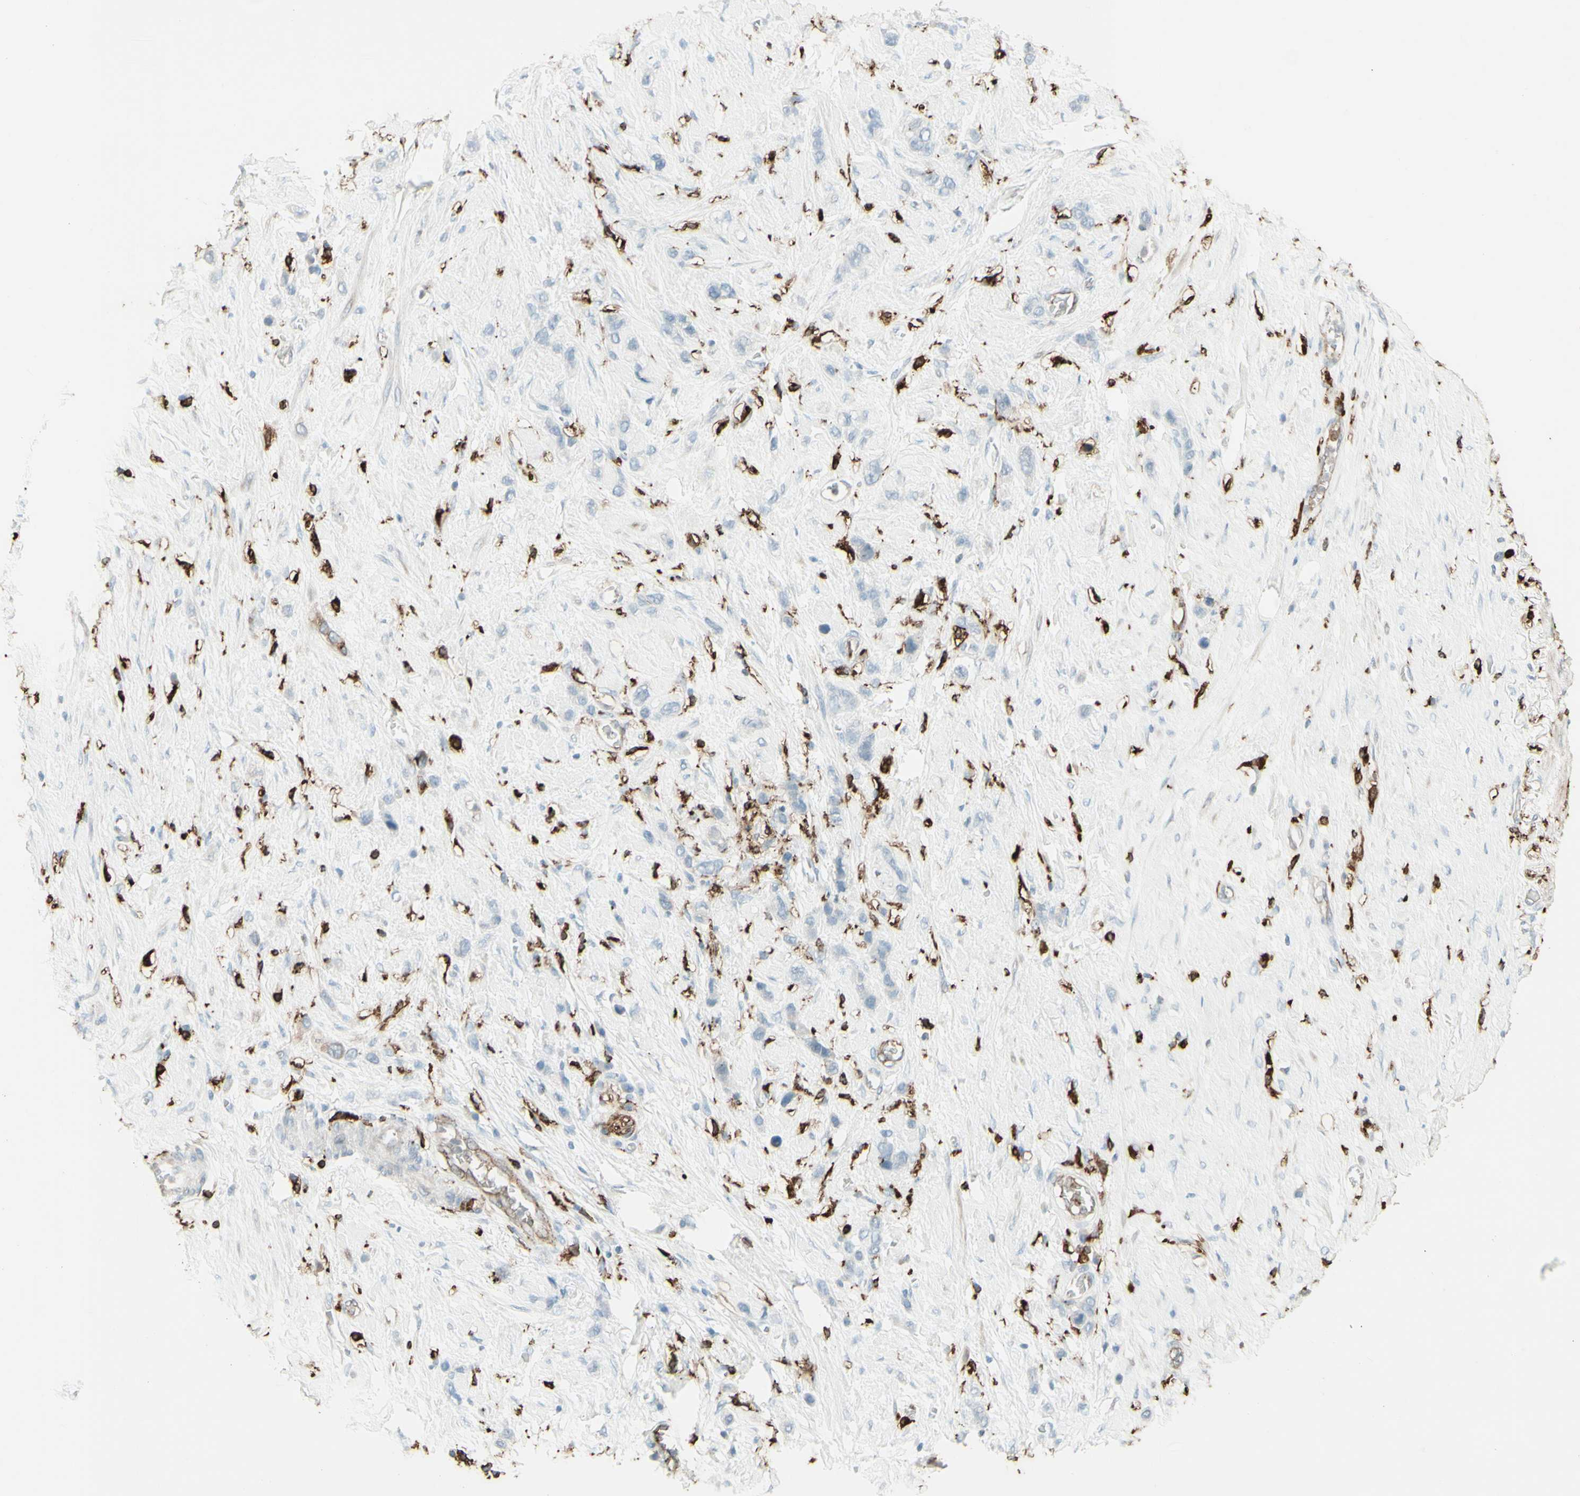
{"staining": {"intensity": "negative", "quantity": "none", "location": "none"}, "tissue": "stomach cancer", "cell_type": "Tumor cells", "image_type": "cancer", "snomed": [{"axis": "morphology", "description": "Adenocarcinoma, NOS"}, {"axis": "morphology", "description": "Adenocarcinoma, High grade"}, {"axis": "topography", "description": "Stomach, upper"}, {"axis": "topography", "description": "Stomach, lower"}], "caption": "DAB (3,3'-diaminobenzidine) immunohistochemical staining of human stomach cancer (adenocarcinoma) reveals no significant expression in tumor cells. (Stains: DAB IHC with hematoxylin counter stain, Microscopy: brightfield microscopy at high magnification).", "gene": "HLA-DPB1", "patient": {"sex": "female", "age": 65}}